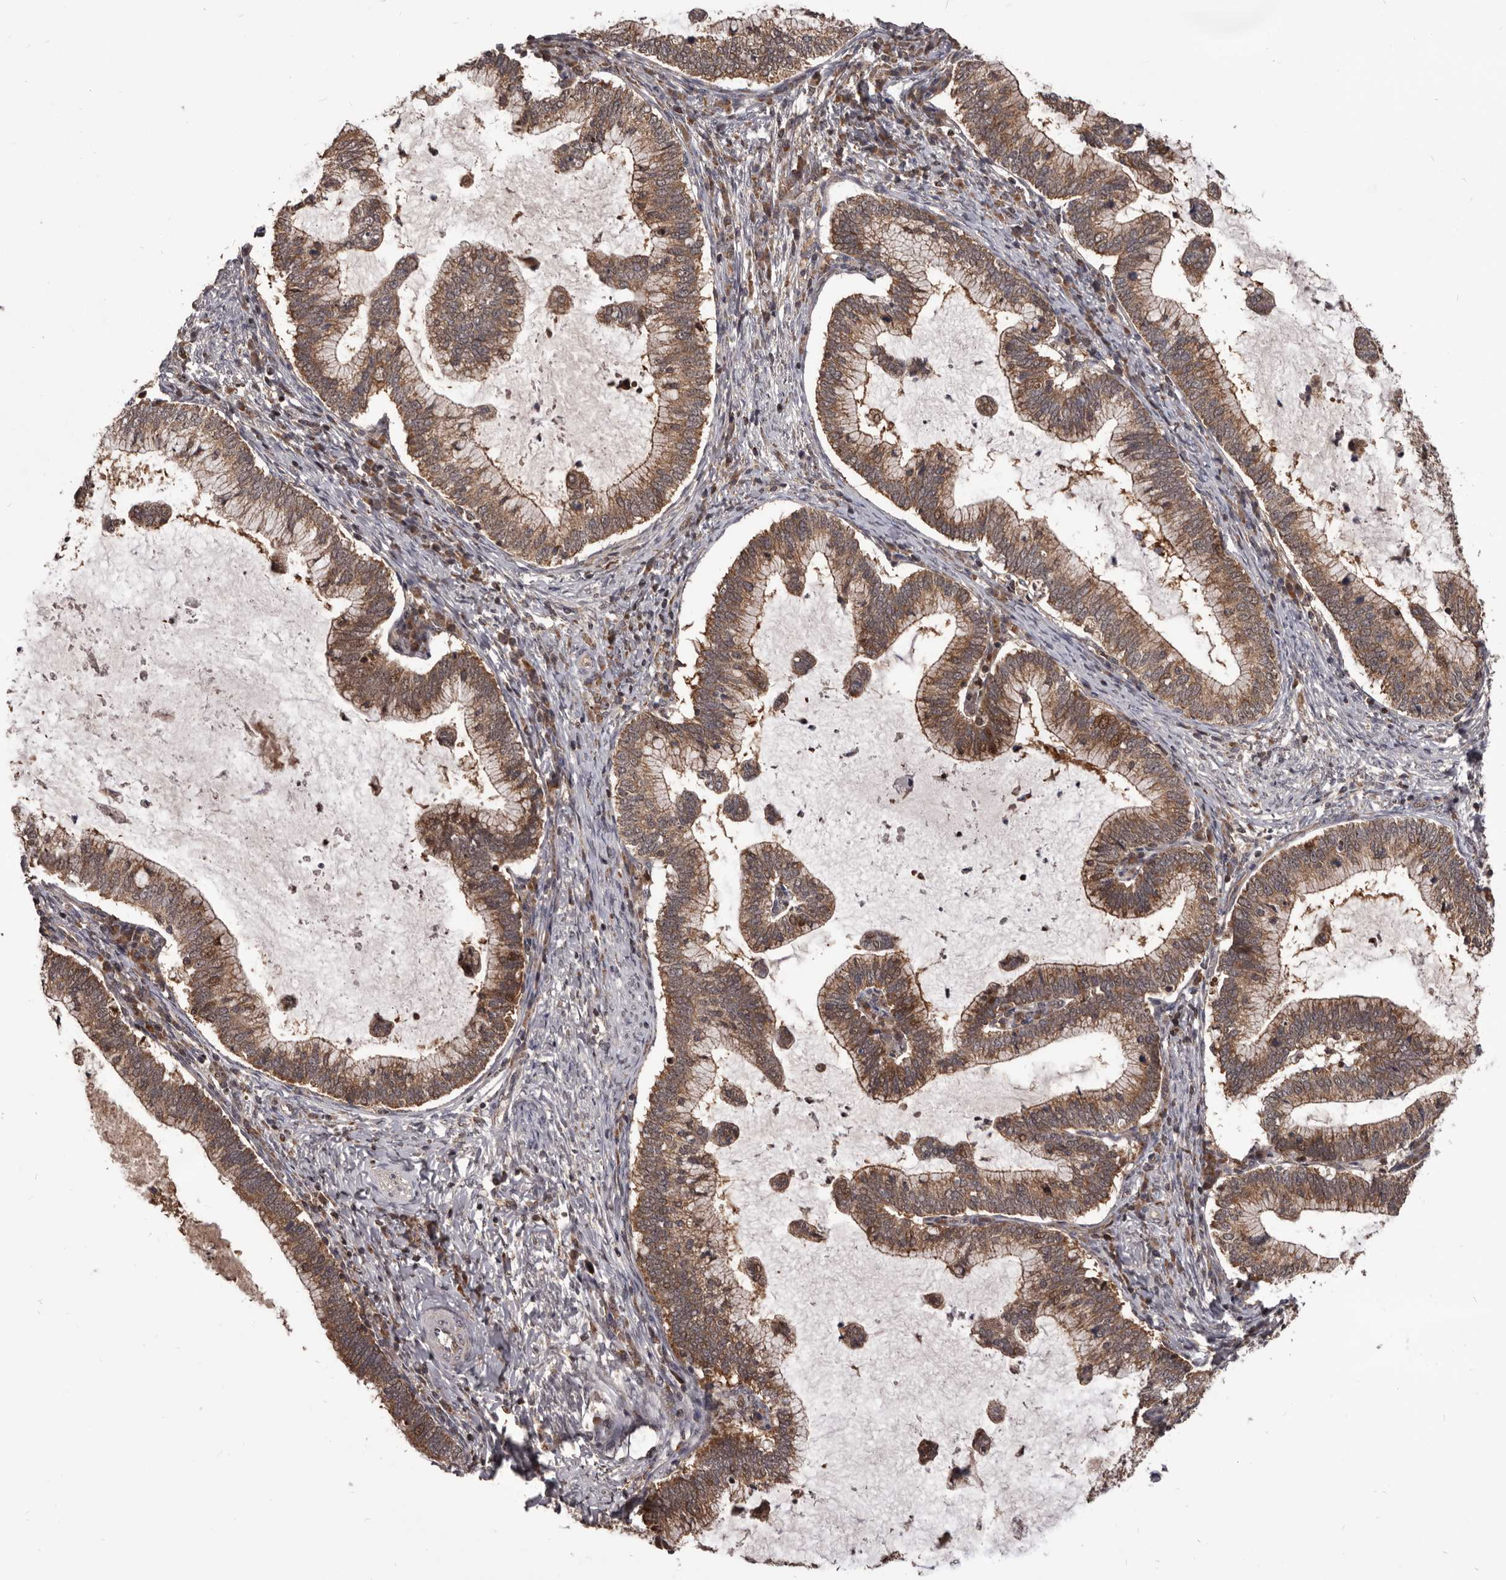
{"staining": {"intensity": "moderate", "quantity": ">75%", "location": "cytoplasmic/membranous"}, "tissue": "cervical cancer", "cell_type": "Tumor cells", "image_type": "cancer", "snomed": [{"axis": "morphology", "description": "Adenocarcinoma, NOS"}, {"axis": "topography", "description": "Cervix"}], "caption": "Moderate cytoplasmic/membranous positivity for a protein is present in approximately >75% of tumor cells of cervical cancer using IHC.", "gene": "MAP3K14", "patient": {"sex": "female", "age": 36}}